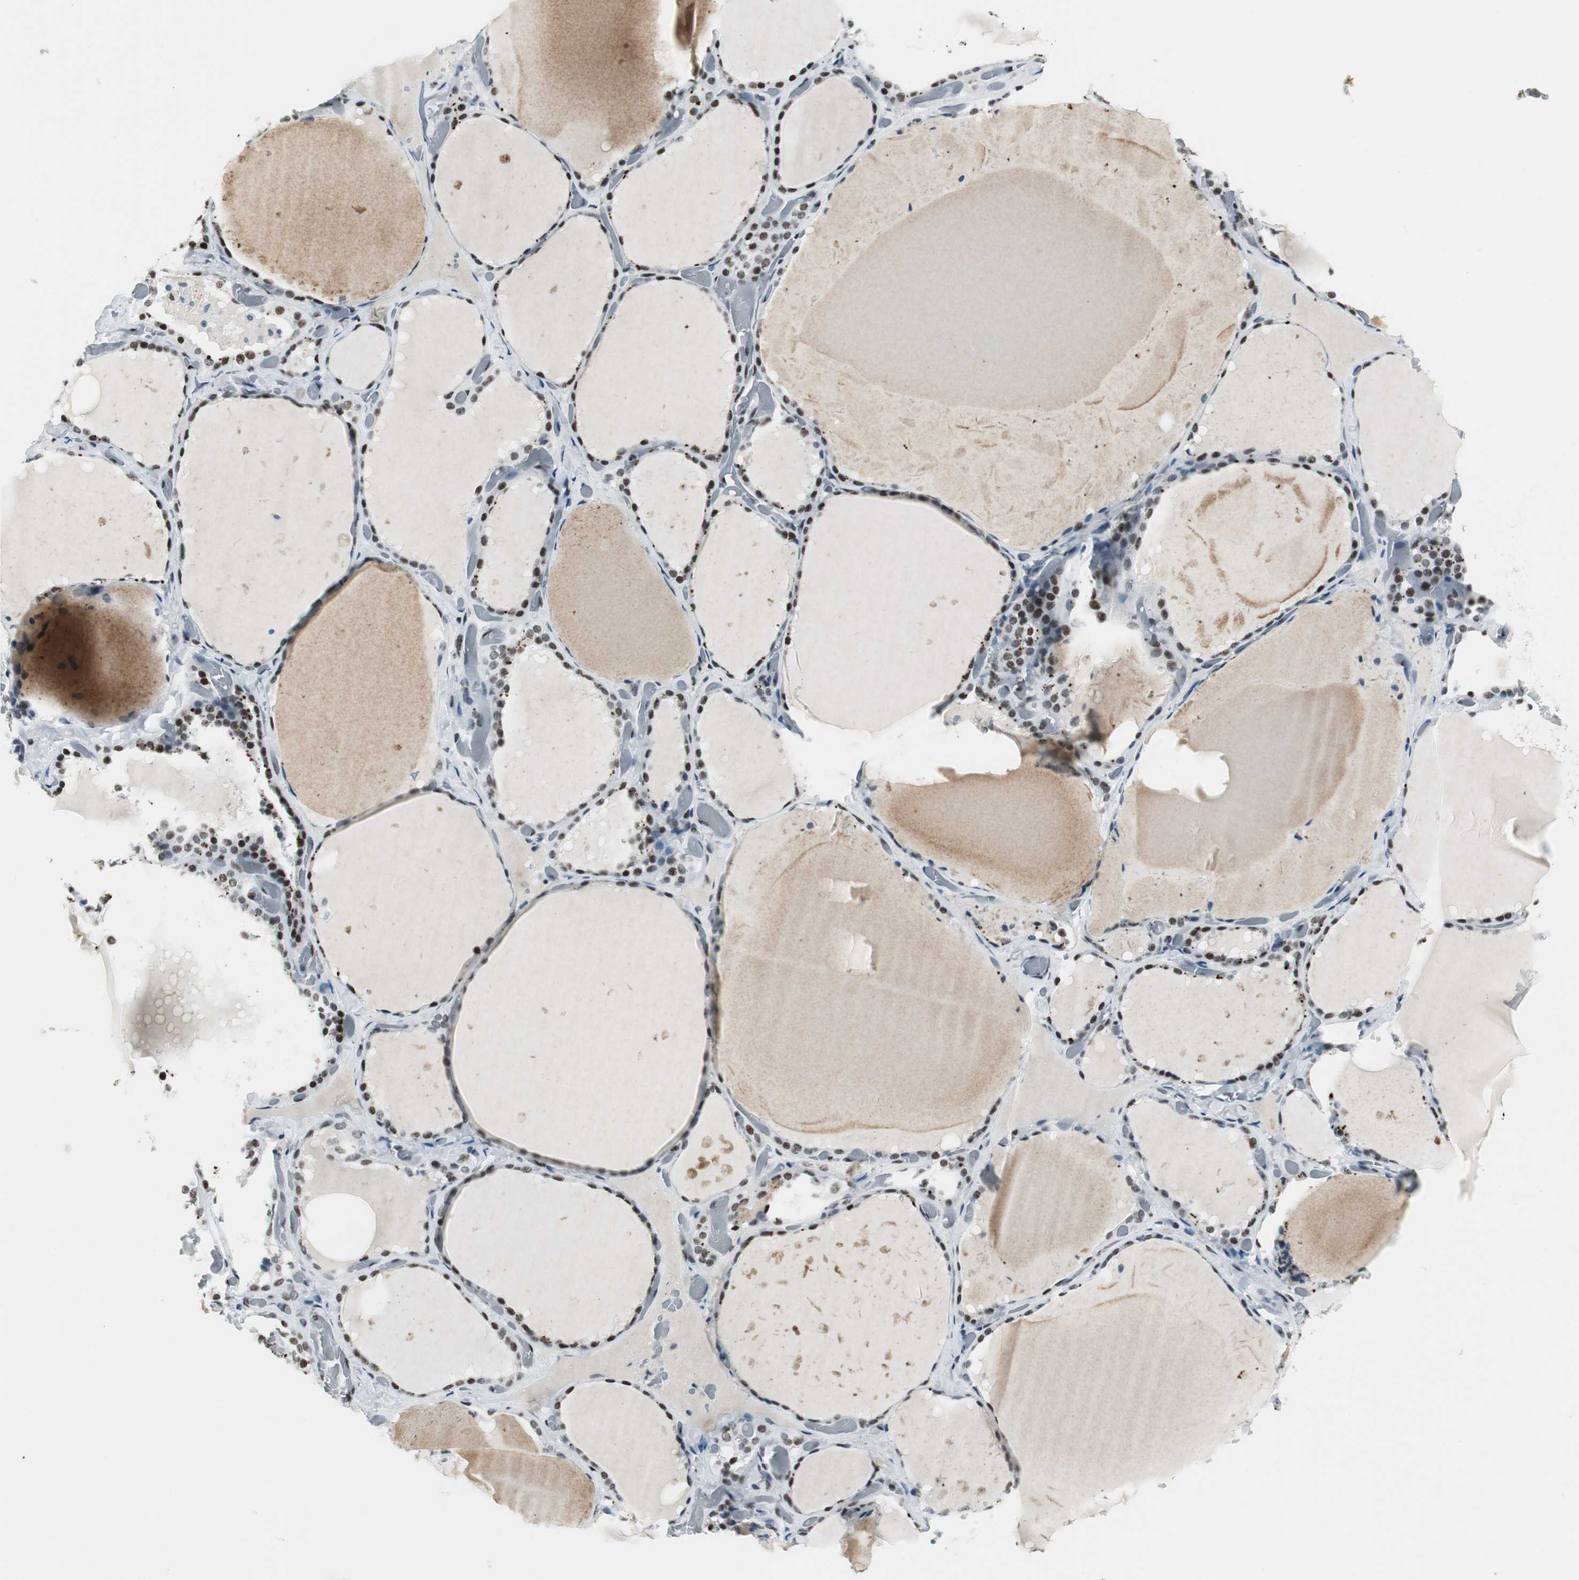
{"staining": {"intensity": "strong", "quantity": ">75%", "location": "cytoplasmic/membranous,nuclear"}, "tissue": "thyroid gland", "cell_type": "Glandular cells", "image_type": "normal", "snomed": [{"axis": "morphology", "description": "Normal tissue, NOS"}, {"axis": "topography", "description": "Thyroid gland"}], "caption": "A high amount of strong cytoplasmic/membranous,nuclear positivity is present in about >75% of glandular cells in unremarkable thyroid gland.", "gene": "RBBP4", "patient": {"sex": "female", "age": 22}}